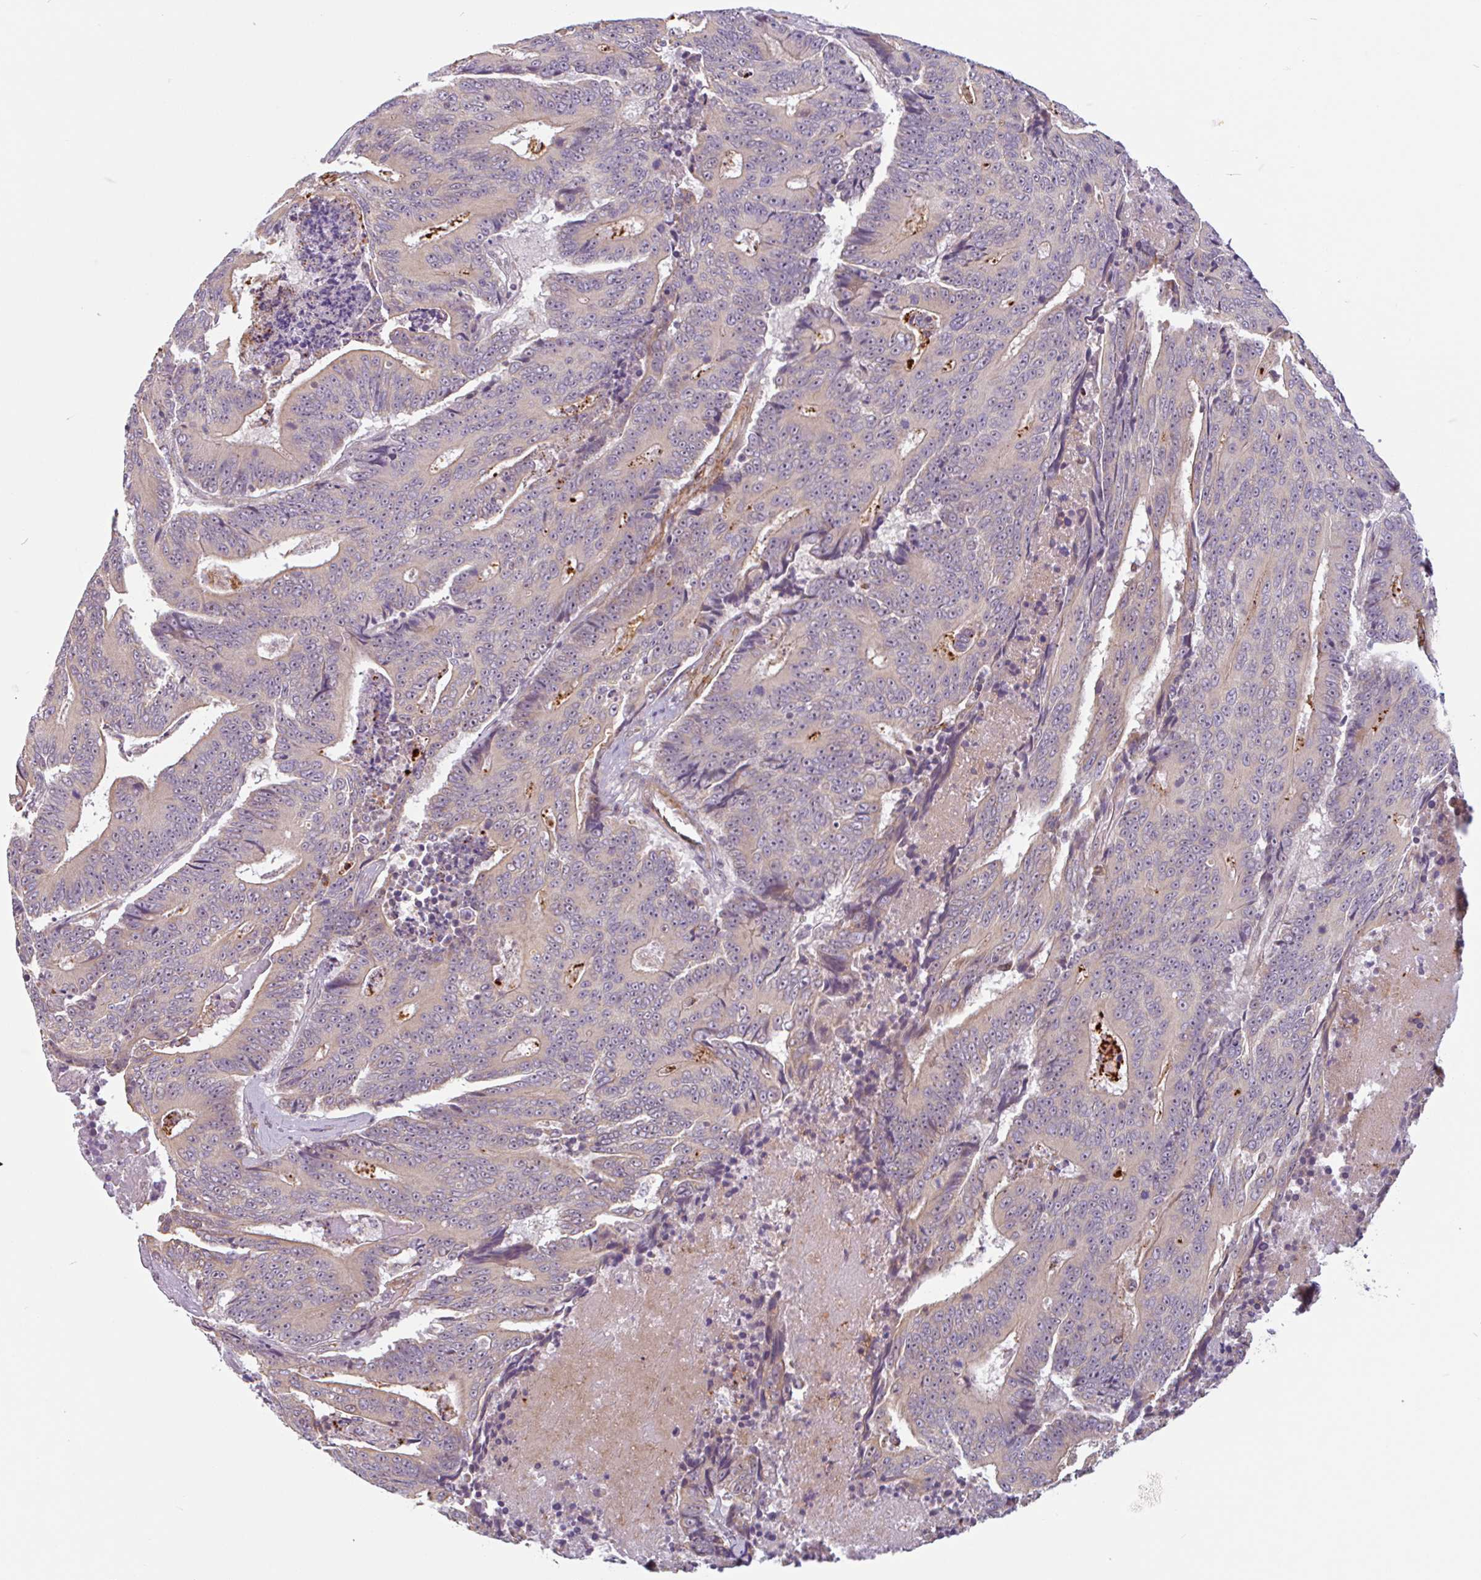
{"staining": {"intensity": "weak", "quantity": "25%-75%", "location": "cytoplasmic/membranous"}, "tissue": "colorectal cancer", "cell_type": "Tumor cells", "image_type": "cancer", "snomed": [{"axis": "morphology", "description": "Adenocarcinoma, NOS"}, {"axis": "topography", "description": "Colon"}], "caption": "This is an image of IHC staining of colorectal cancer (adenocarcinoma), which shows weak expression in the cytoplasmic/membranous of tumor cells.", "gene": "TMEM119", "patient": {"sex": "male", "age": 83}}